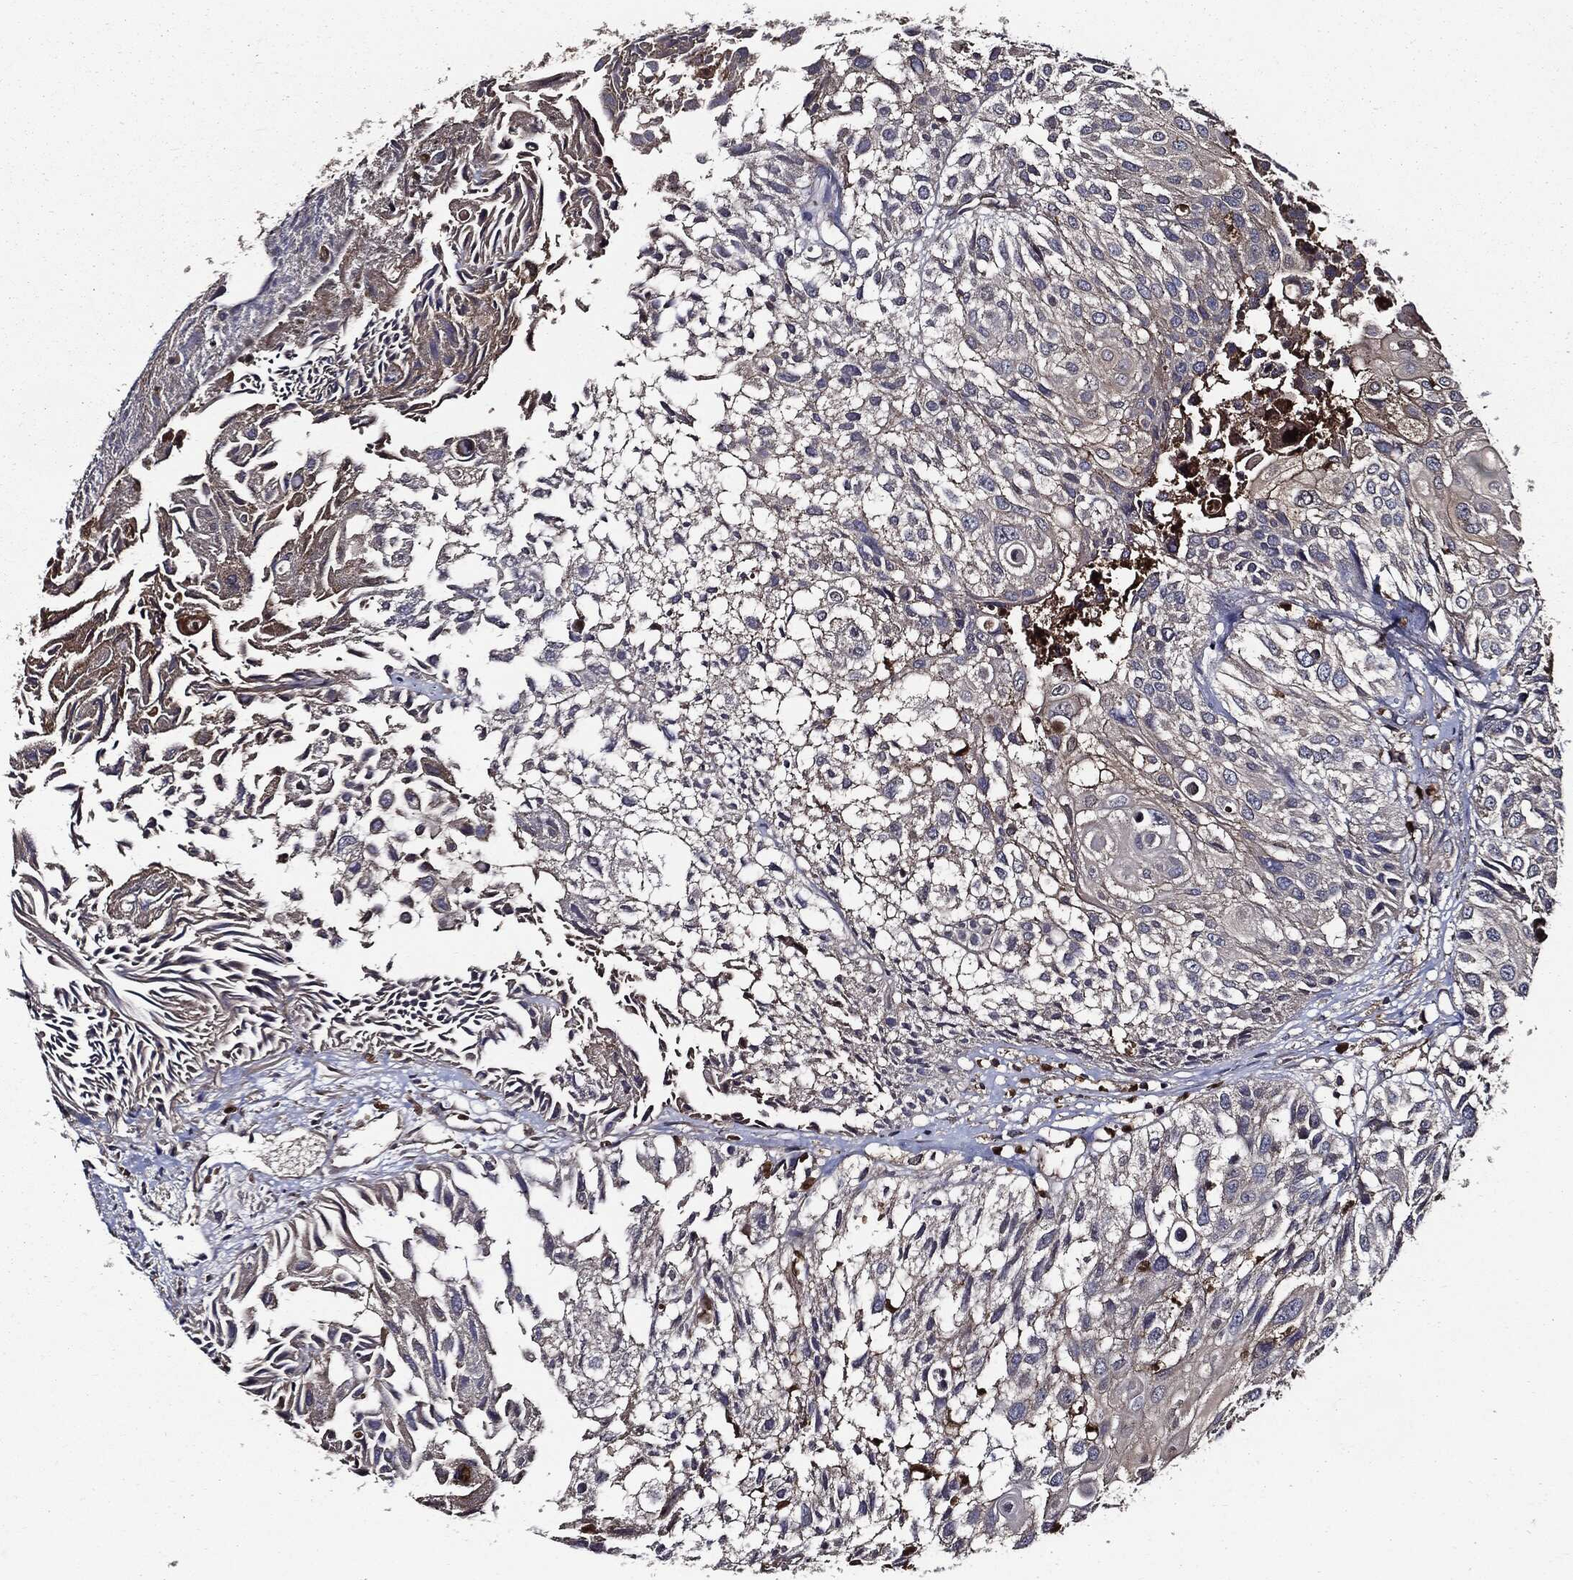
{"staining": {"intensity": "weak", "quantity": "25%-75%", "location": "cytoplasmic/membranous"}, "tissue": "urothelial cancer", "cell_type": "Tumor cells", "image_type": "cancer", "snomed": [{"axis": "morphology", "description": "Urothelial carcinoma, High grade"}, {"axis": "topography", "description": "Urinary bladder"}], "caption": "Immunohistochemical staining of urothelial carcinoma (high-grade) reveals low levels of weak cytoplasmic/membranous protein staining in about 25%-75% of tumor cells.", "gene": "PDCD6IP", "patient": {"sex": "female", "age": 79}}